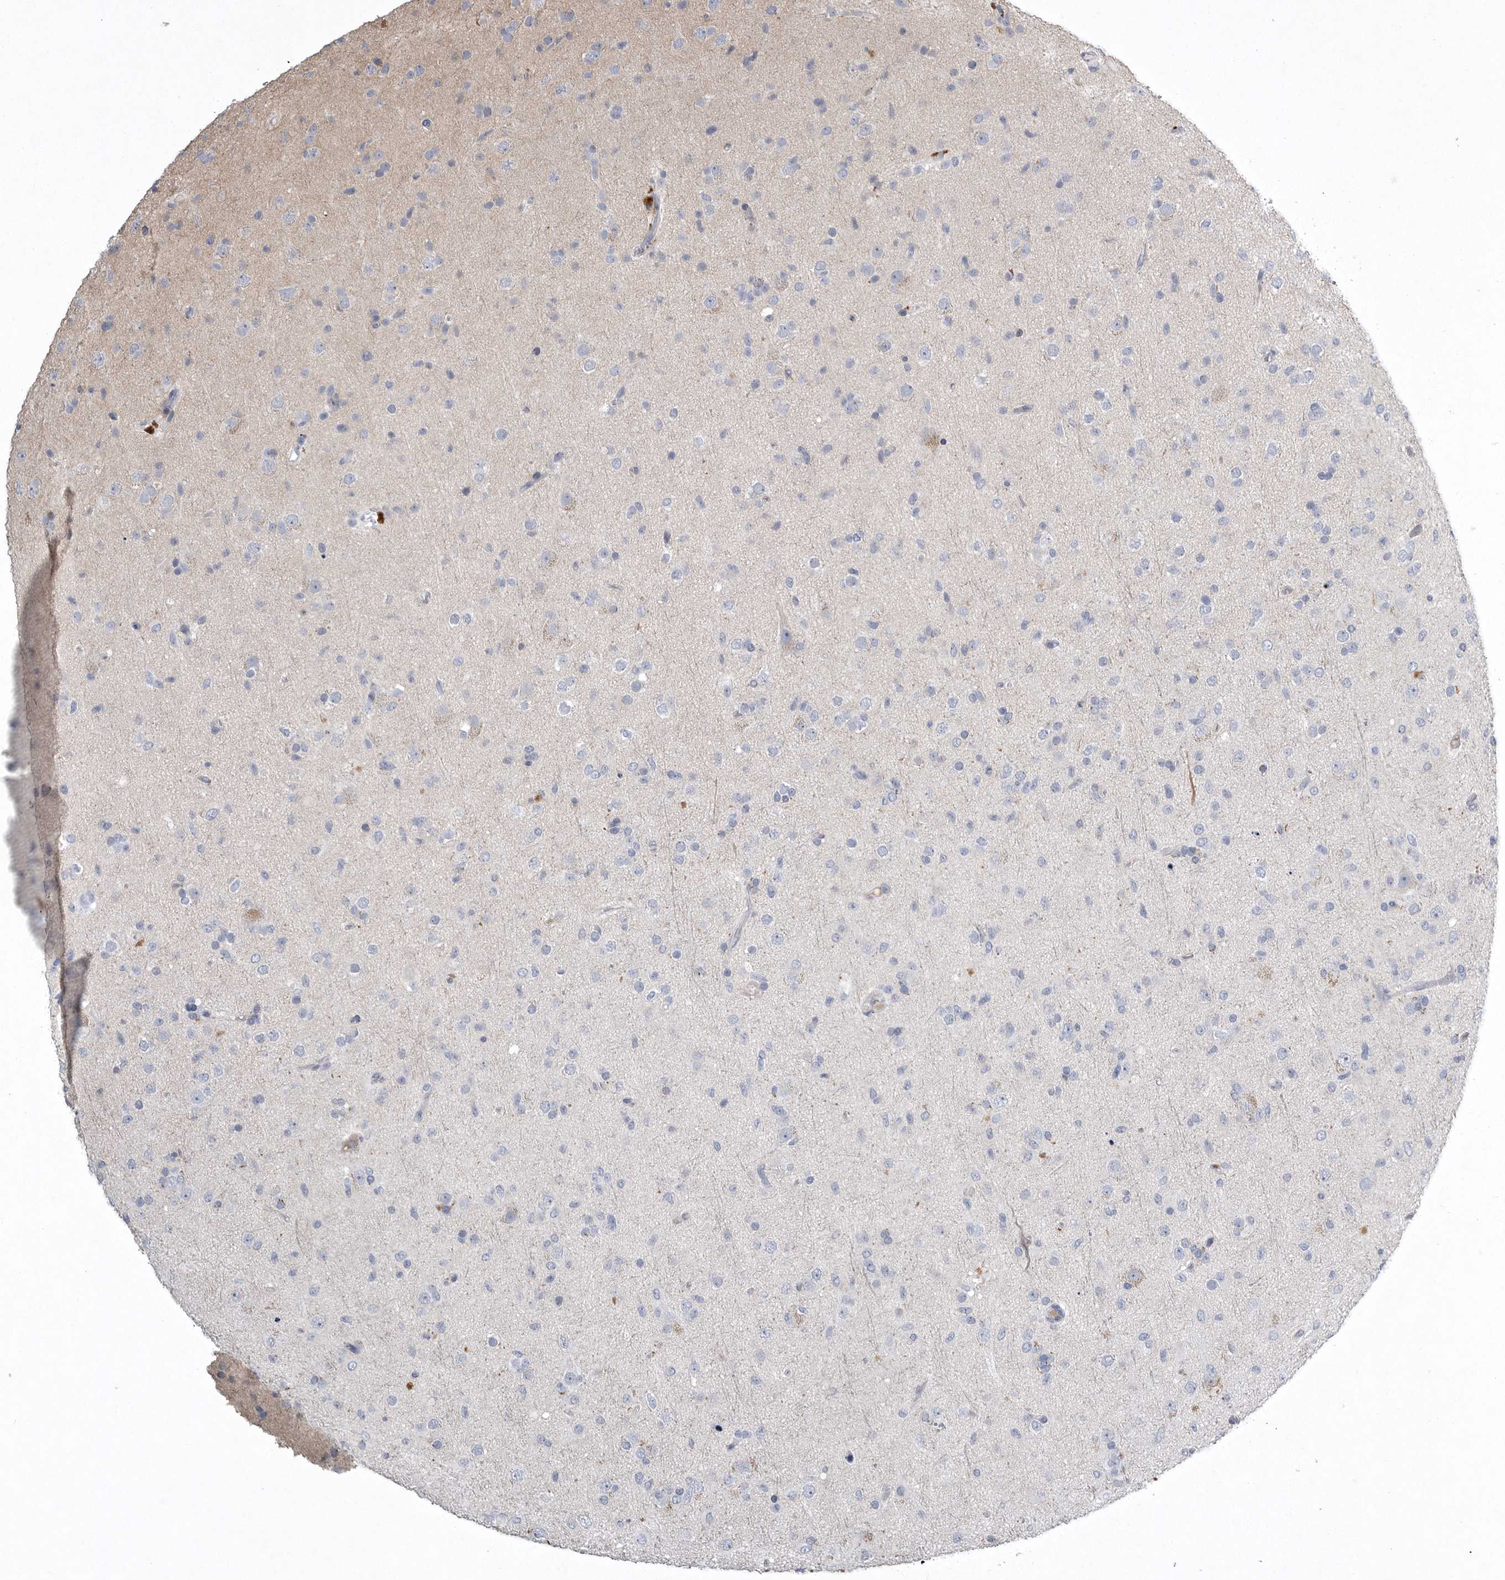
{"staining": {"intensity": "negative", "quantity": "none", "location": "none"}, "tissue": "glioma", "cell_type": "Tumor cells", "image_type": "cancer", "snomed": [{"axis": "morphology", "description": "Glioma, malignant, Low grade"}, {"axis": "topography", "description": "Brain"}], "caption": "DAB immunohistochemical staining of malignant low-grade glioma shows no significant expression in tumor cells.", "gene": "CRP", "patient": {"sex": "male", "age": 65}}